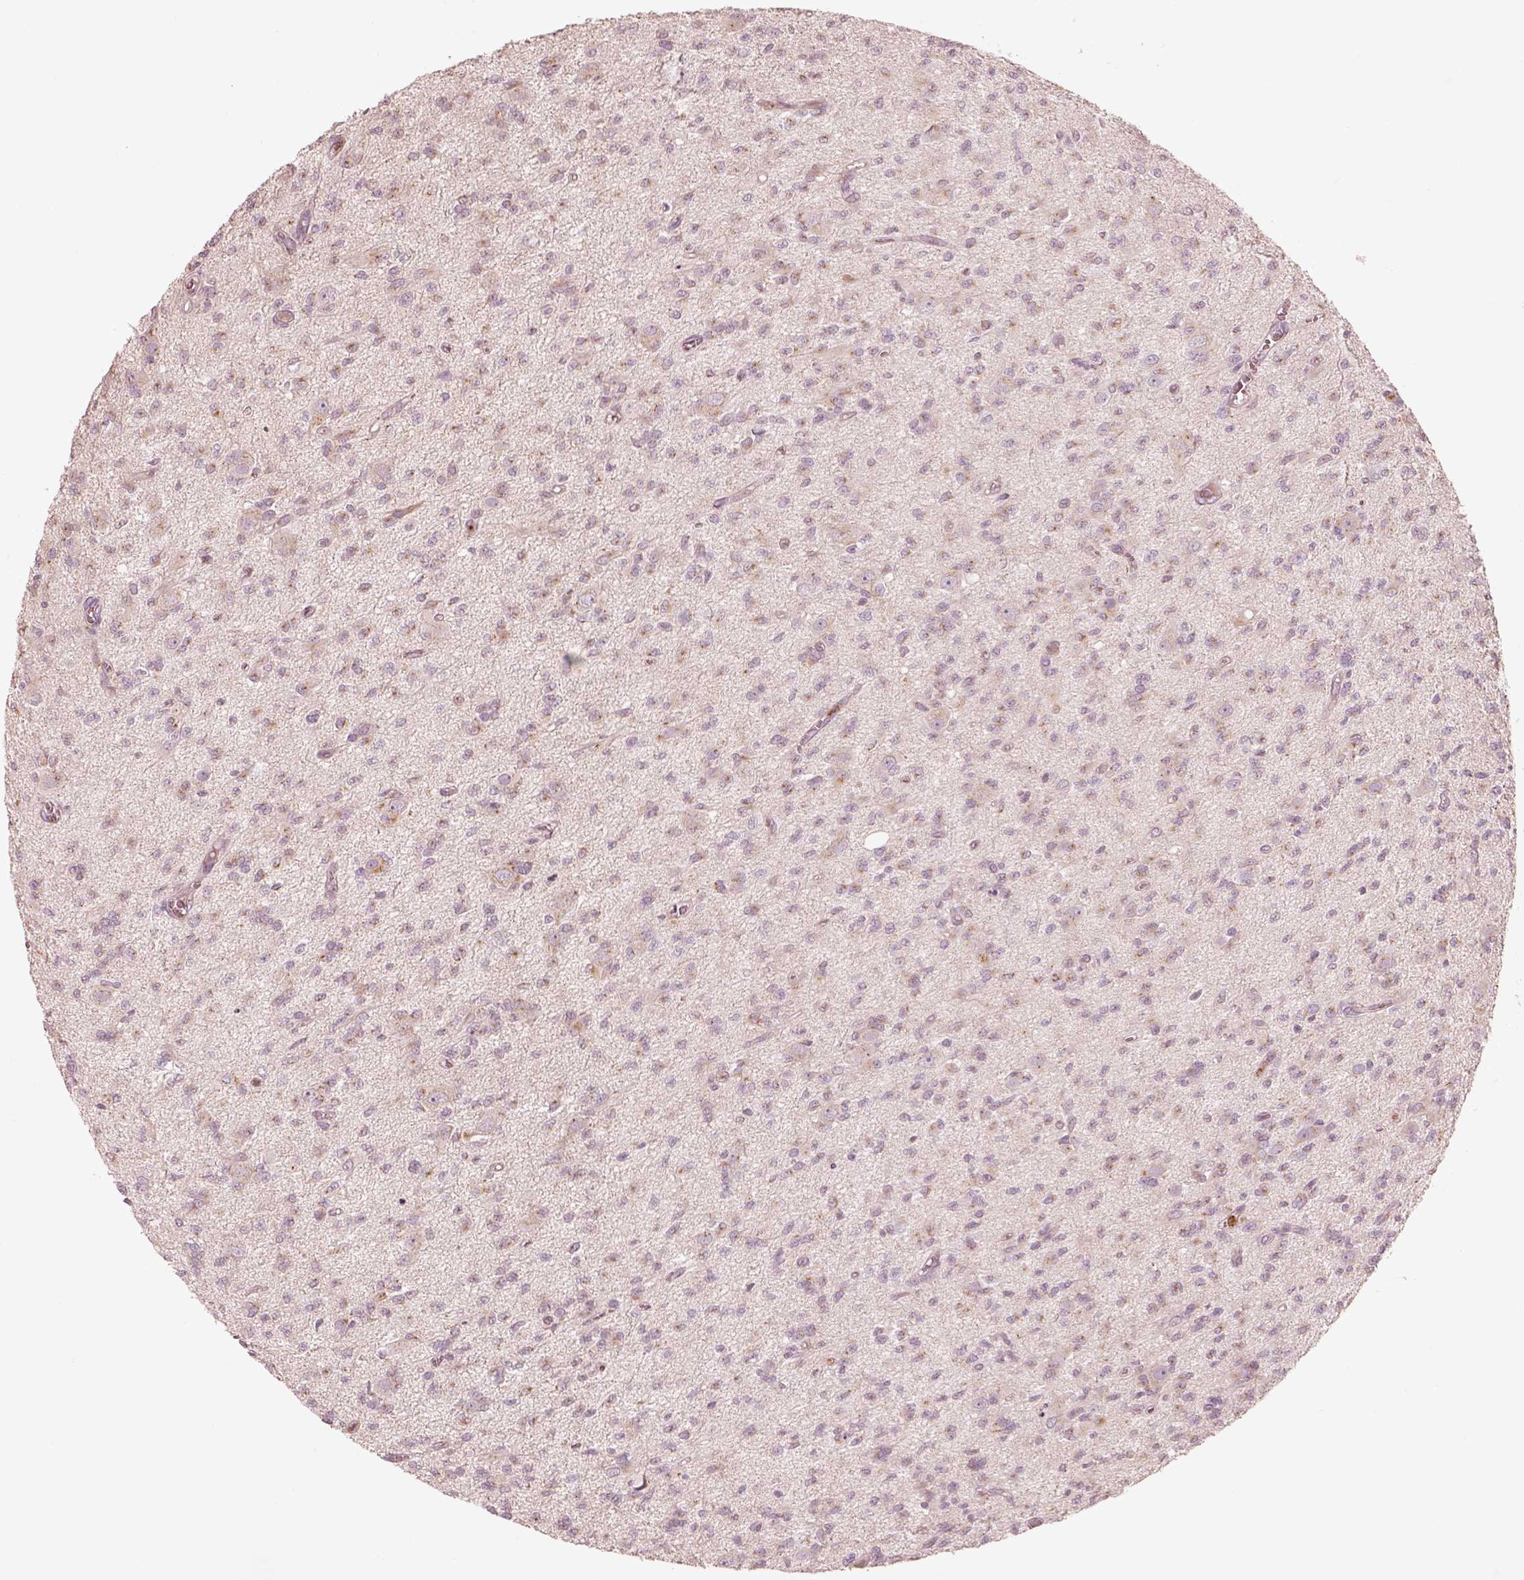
{"staining": {"intensity": "weak", "quantity": ">75%", "location": "cytoplasmic/membranous"}, "tissue": "glioma", "cell_type": "Tumor cells", "image_type": "cancer", "snomed": [{"axis": "morphology", "description": "Glioma, malignant, Low grade"}, {"axis": "topography", "description": "Brain"}], "caption": "Malignant glioma (low-grade) was stained to show a protein in brown. There is low levels of weak cytoplasmic/membranous staining in approximately >75% of tumor cells.", "gene": "ABCA7", "patient": {"sex": "male", "age": 64}}